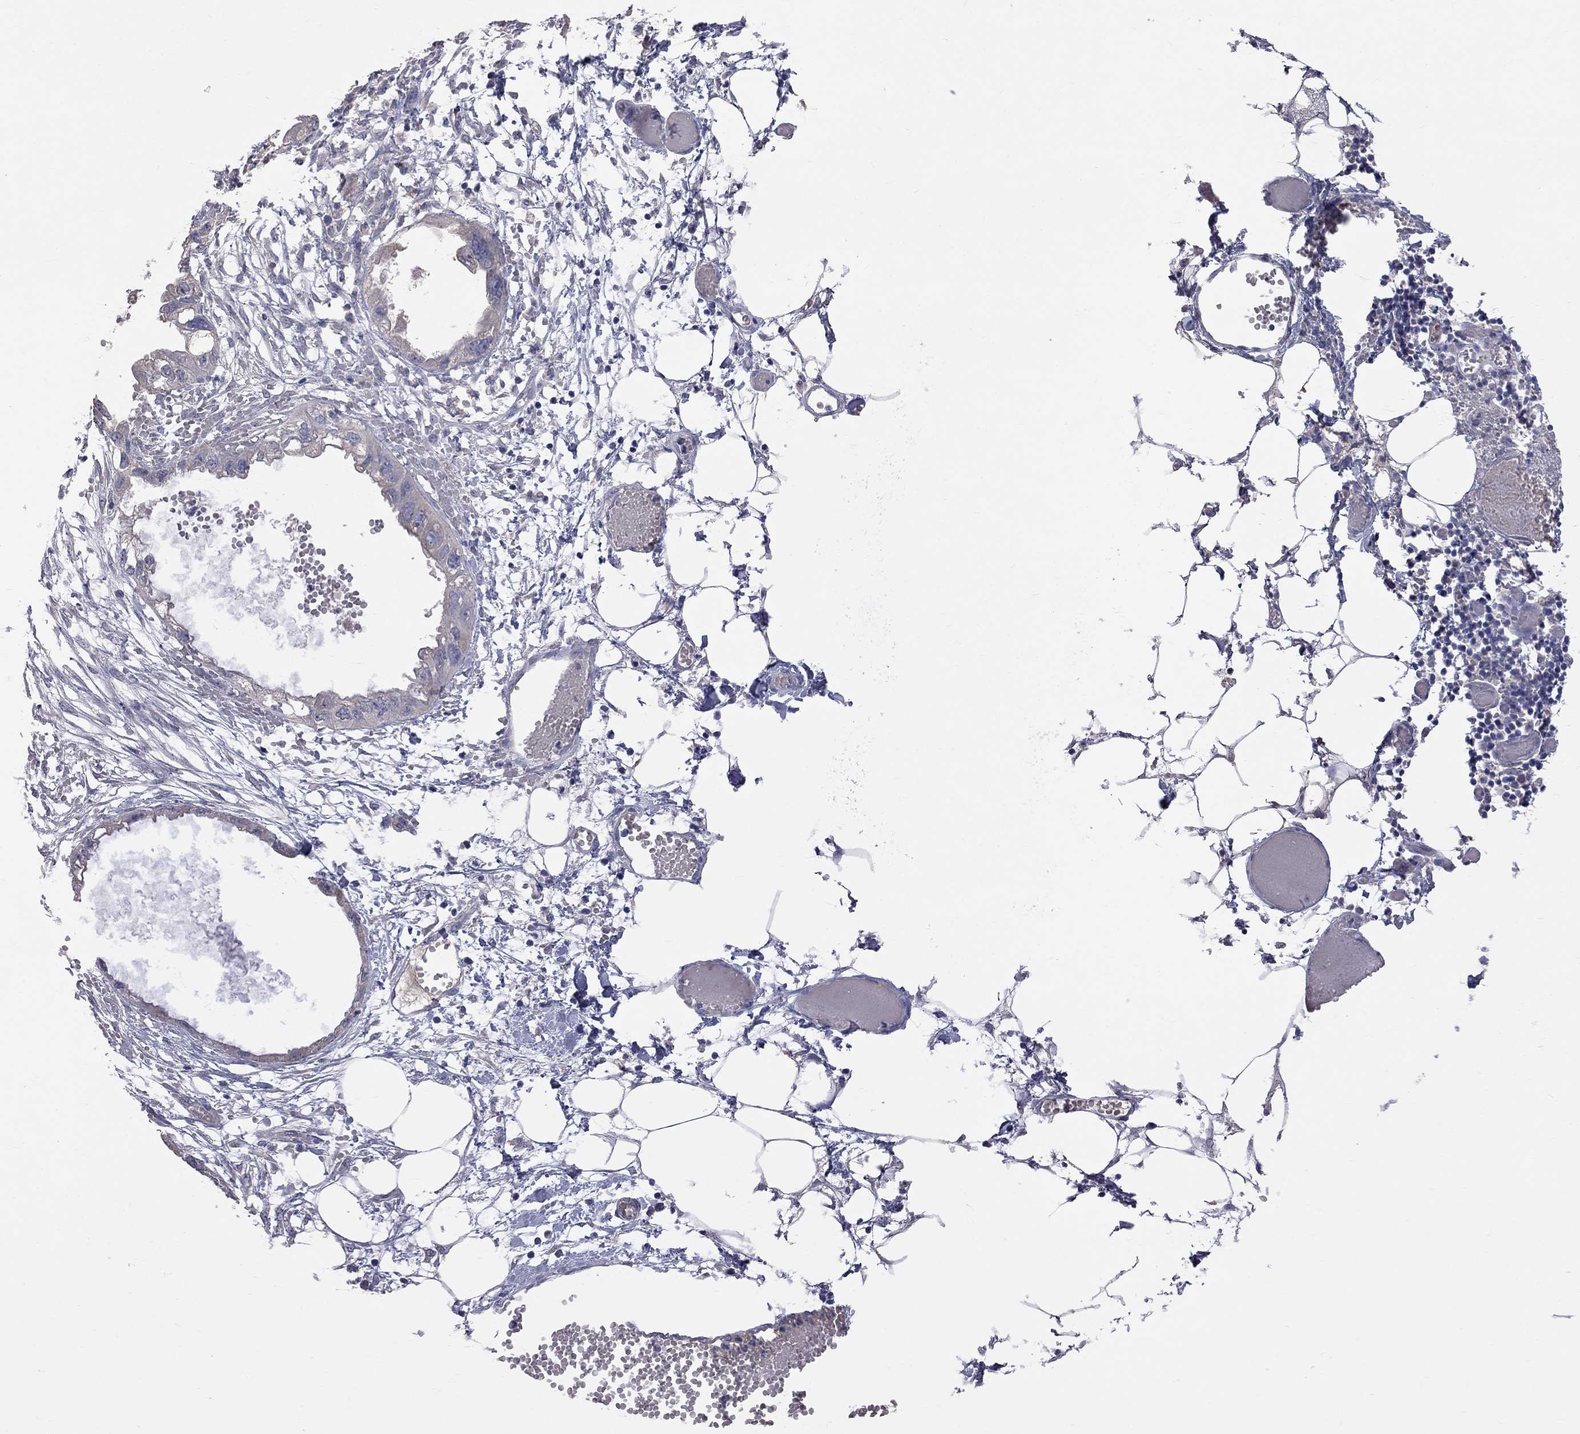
{"staining": {"intensity": "weak", "quantity": "25%-75%", "location": "cytoplasmic/membranous"}, "tissue": "endometrial cancer", "cell_type": "Tumor cells", "image_type": "cancer", "snomed": [{"axis": "morphology", "description": "Adenocarcinoma, NOS"}, {"axis": "morphology", "description": "Adenocarcinoma, metastatic, NOS"}, {"axis": "topography", "description": "Adipose tissue"}, {"axis": "topography", "description": "Endometrium"}], "caption": "Immunohistochemistry (IHC) of human endometrial cancer (adenocarcinoma) reveals low levels of weak cytoplasmic/membranous positivity in about 25%-75% of tumor cells.", "gene": "HTR6", "patient": {"sex": "female", "age": 67}}